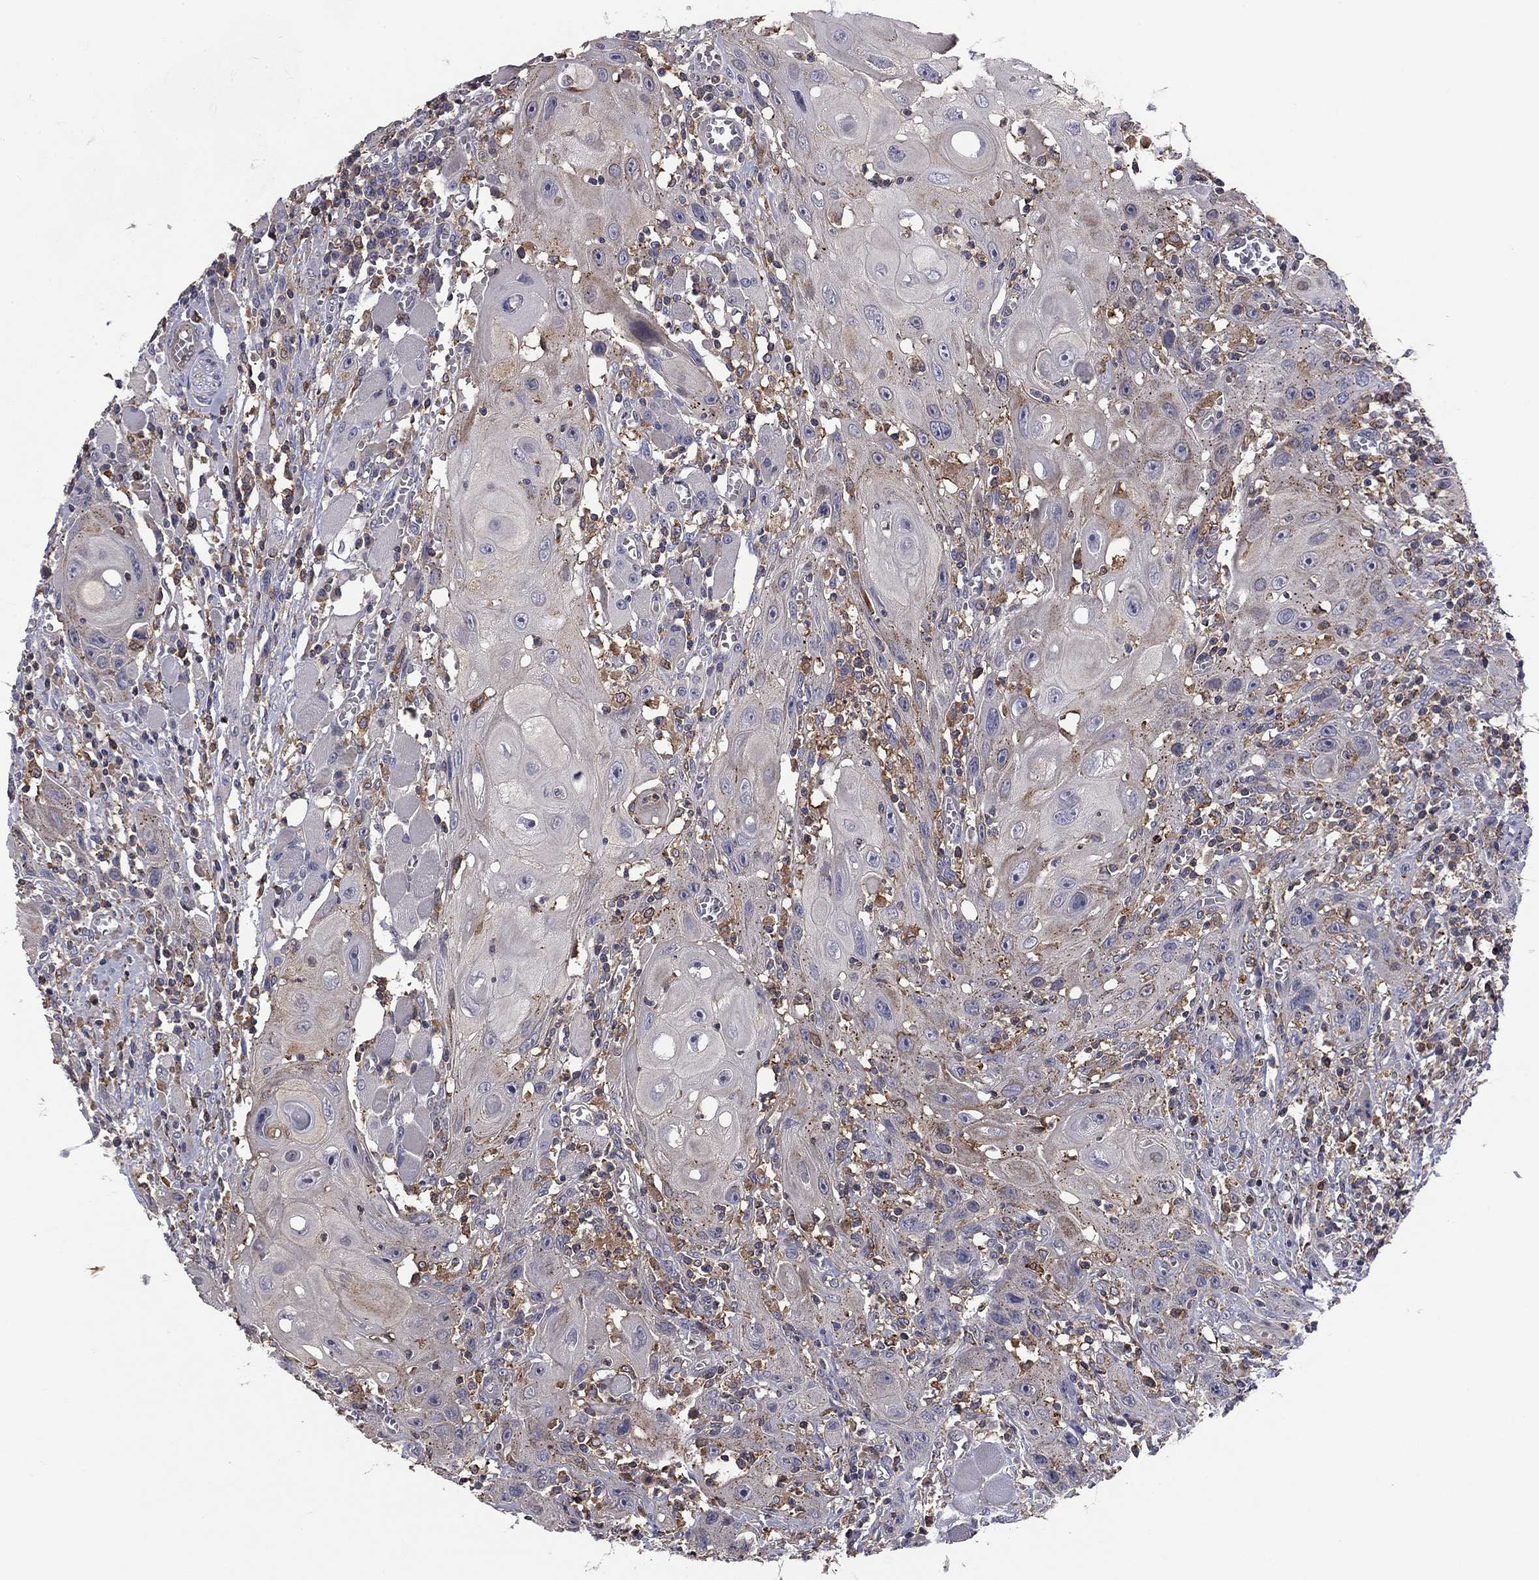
{"staining": {"intensity": "weak", "quantity": "<25%", "location": "cytoplasmic/membranous"}, "tissue": "head and neck cancer", "cell_type": "Tumor cells", "image_type": "cancer", "snomed": [{"axis": "morphology", "description": "Normal tissue, NOS"}, {"axis": "morphology", "description": "Squamous cell carcinoma, NOS"}, {"axis": "topography", "description": "Oral tissue"}, {"axis": "topography", "description": "Head-Neck"}], "caption": "The immunohistochemistry (IHC) micrograph has no significant staining in tumor cells of head and neck squamous cell carcinoma tissue.", "gene": "PLCB2", "patient": {"sex": "male", "age": 71}}